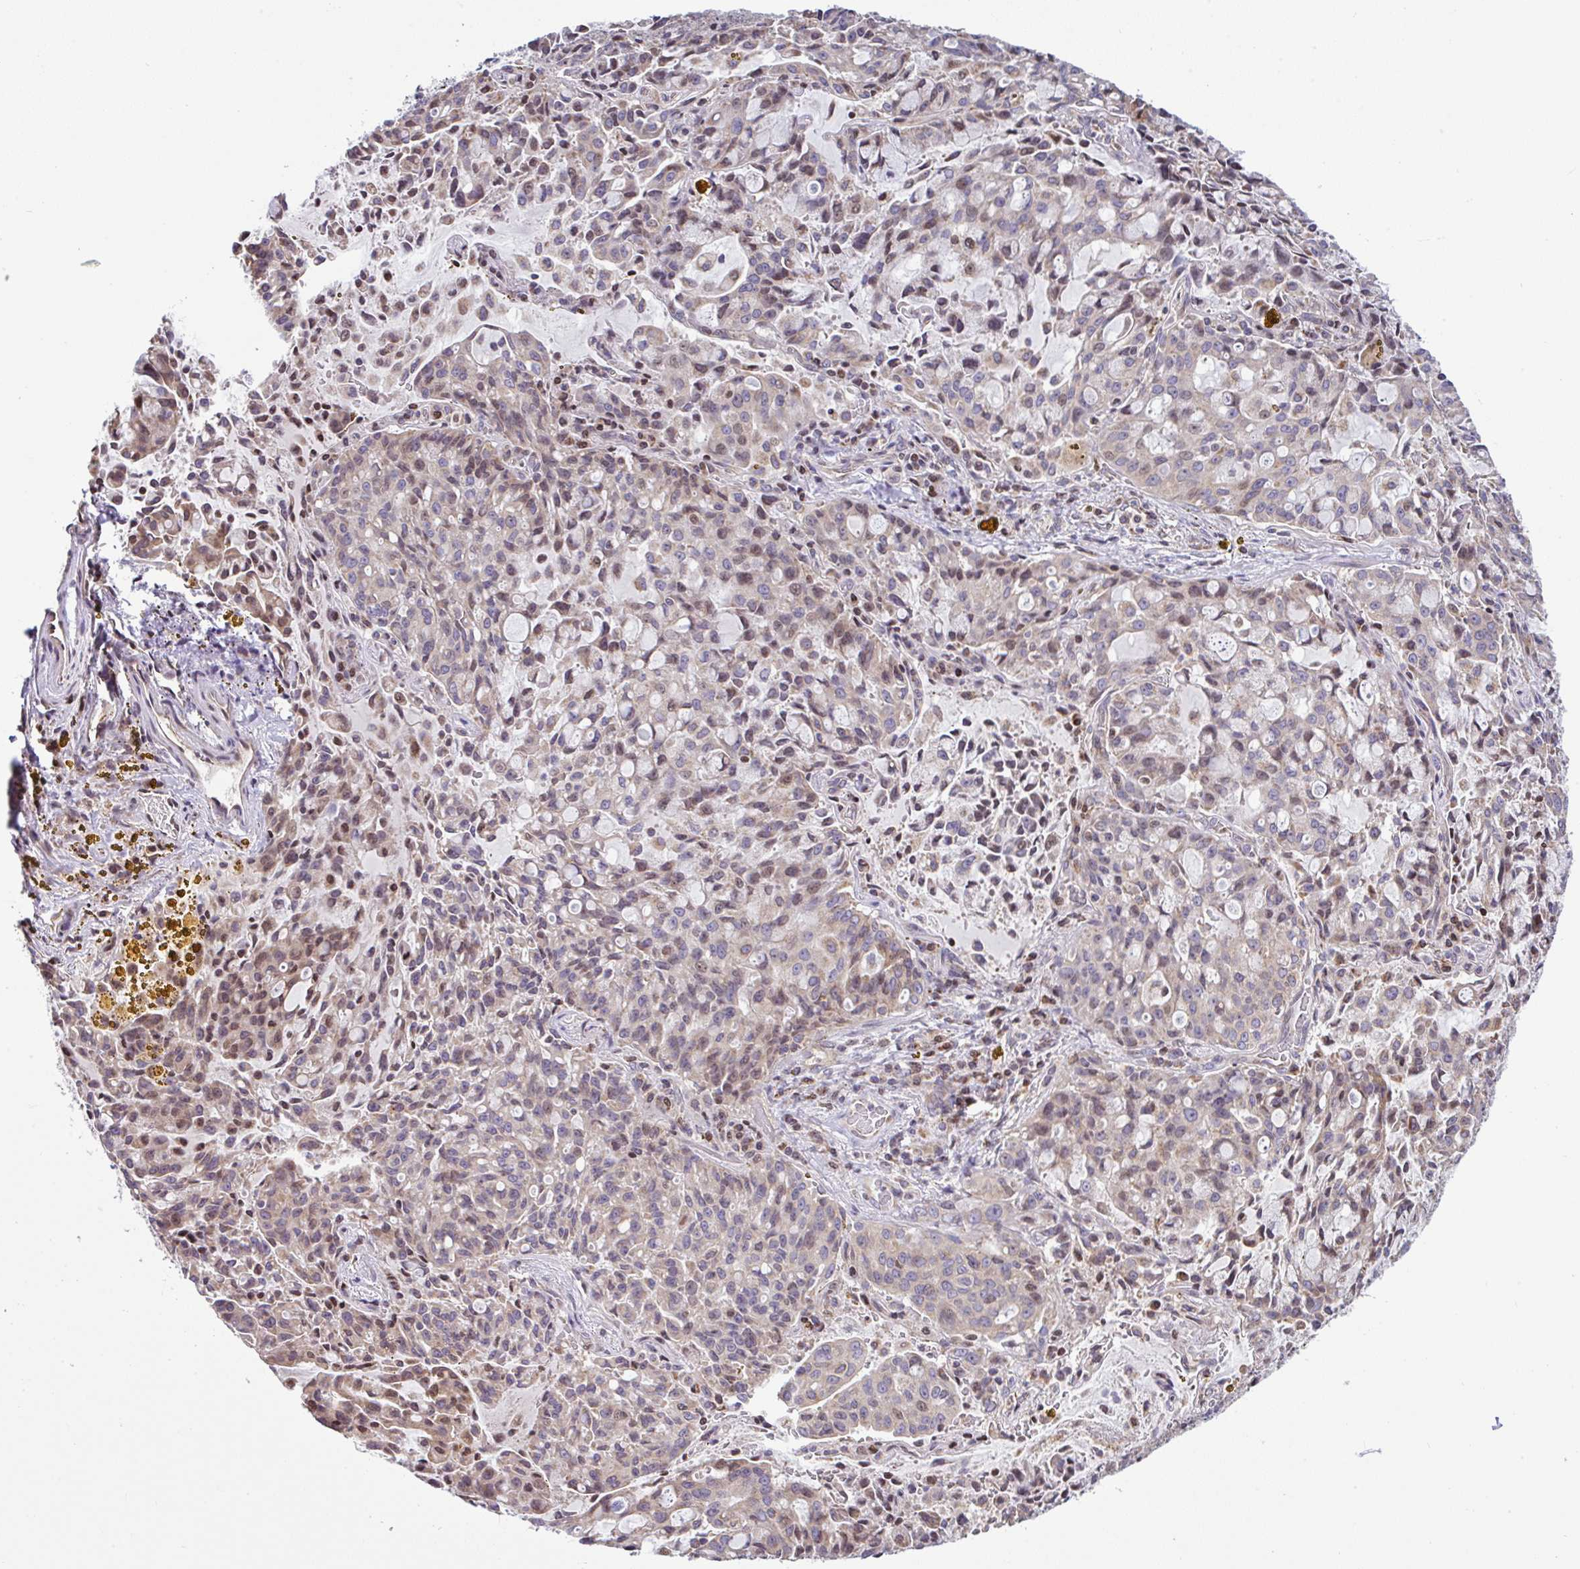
{"staining": {"intensity": "moderate", "quantity": "<25%", "location": "cytoplasmic/membranous,nuclear"}, "tissue": "lung cancer", "cell_type": "Tumor cells", "image_type": "cancer", "snomed": [{"axis": "morphology", "description": "Adenocarcinoma, NOS"}, {"axis": "topography", "description": "Lung"}], "caption": "Lung cancer (adenocarcinoma) stained for a protein displays moderate cytoplasmic/membranous and nuclear positivity in tumor cells.", "gene": "FIGNL1", "patient": {"sex": "female", "age": 44}}